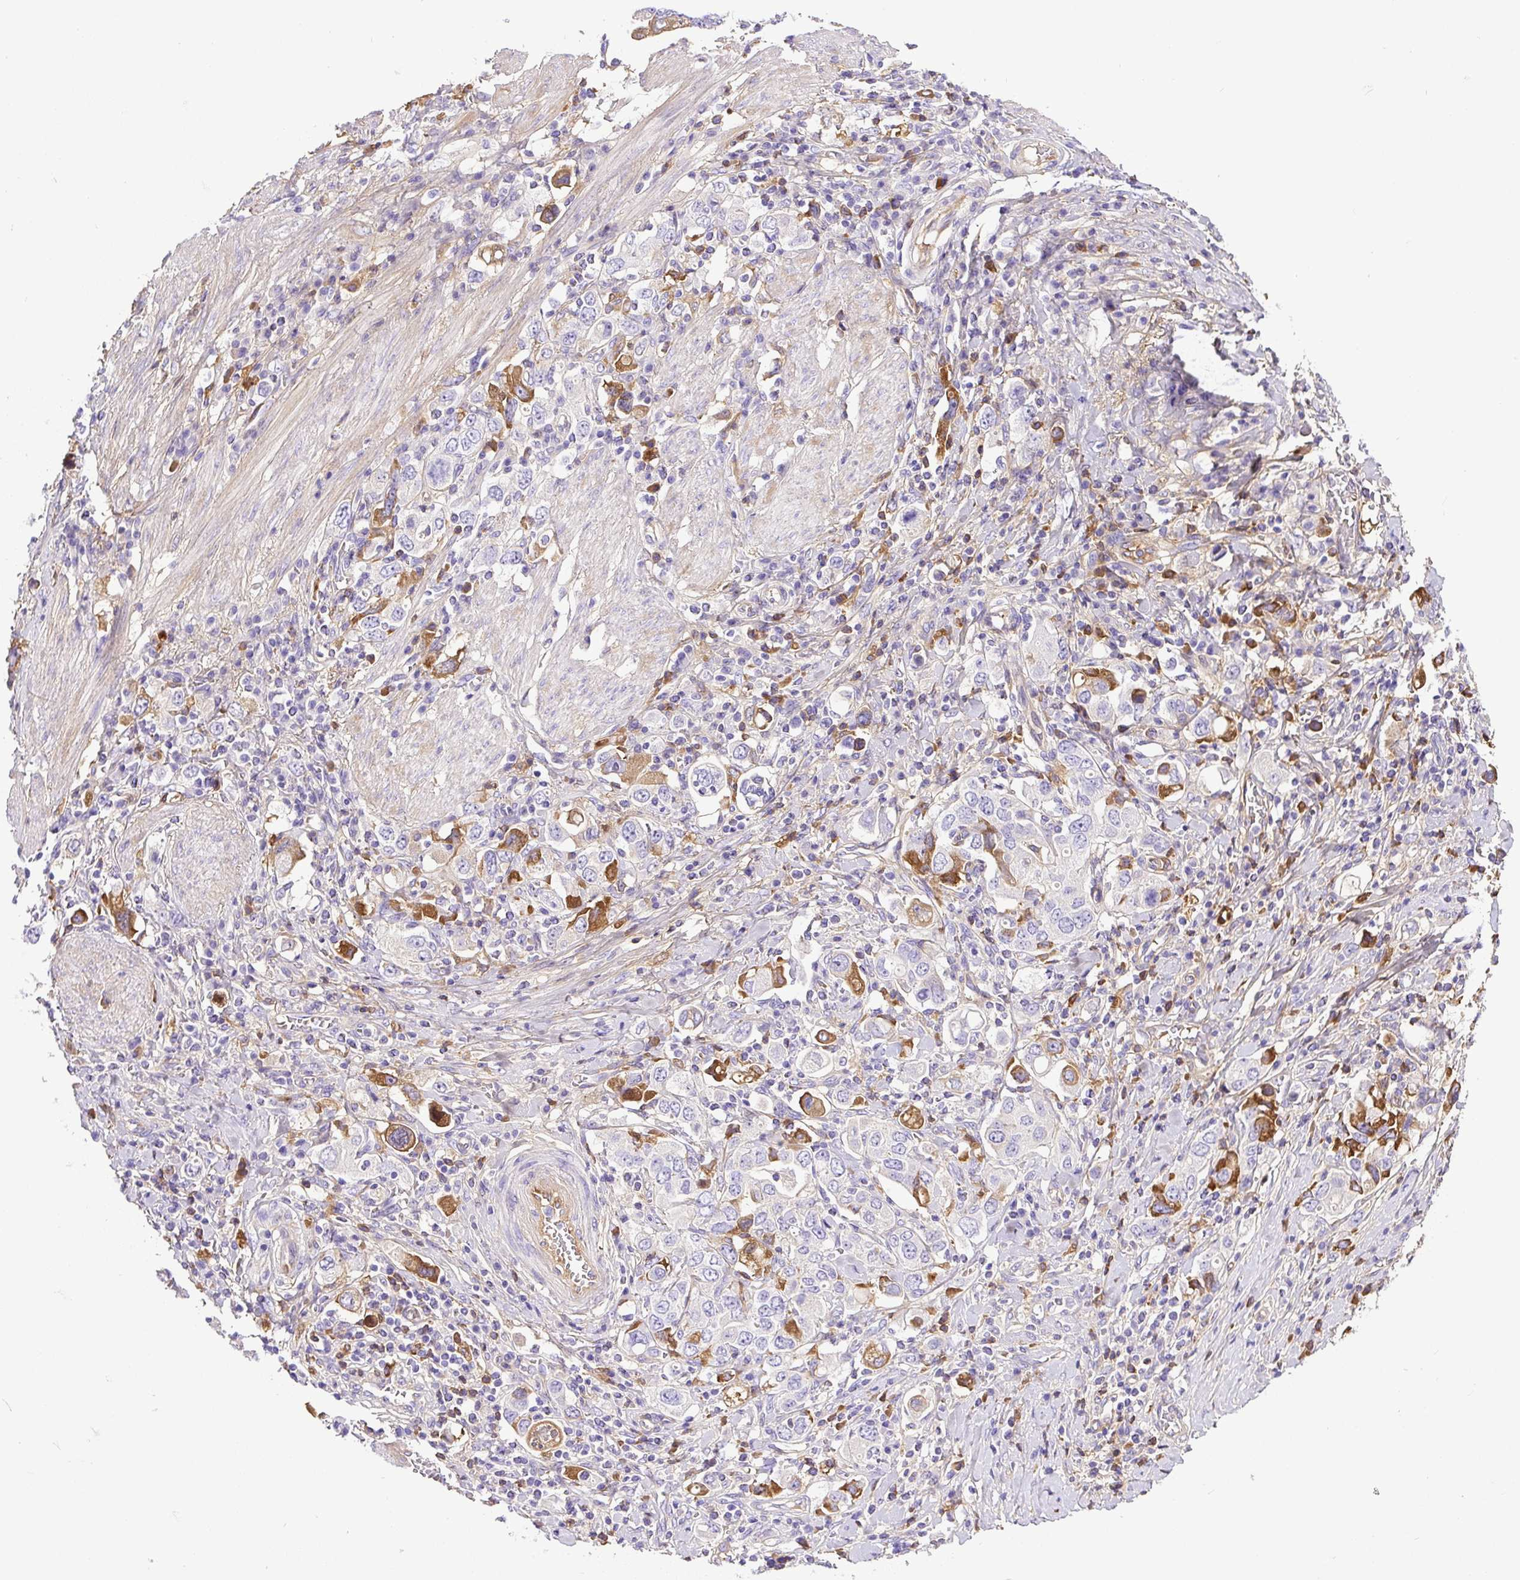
{"staining": {"intensity": "moderate", "quantity": "<25%", "location": "cytoplasmic/membranous"}, "tissue": "stomach cancer", "cell_type": "Tumor cells", "image_type": "cancer", "snomed": [{"axis": "morphology", "description": "Adenocarcinoma, NOS"}, {"axis": "topography", "description": "Stomach, upper"}], "caption": "An immunohistochemistry (IHC) image of neoplastic tissue is shown. Protein staining in brown labels moderate cytoplasmic/membranous positivity in adenocarcinoma (stomach) within tumor cells. (brown staining indicates protein expression, while blue staining denotes nuclei).", "gene": "CLEC3B", "patient": {"sex": "male", "age": 62}}